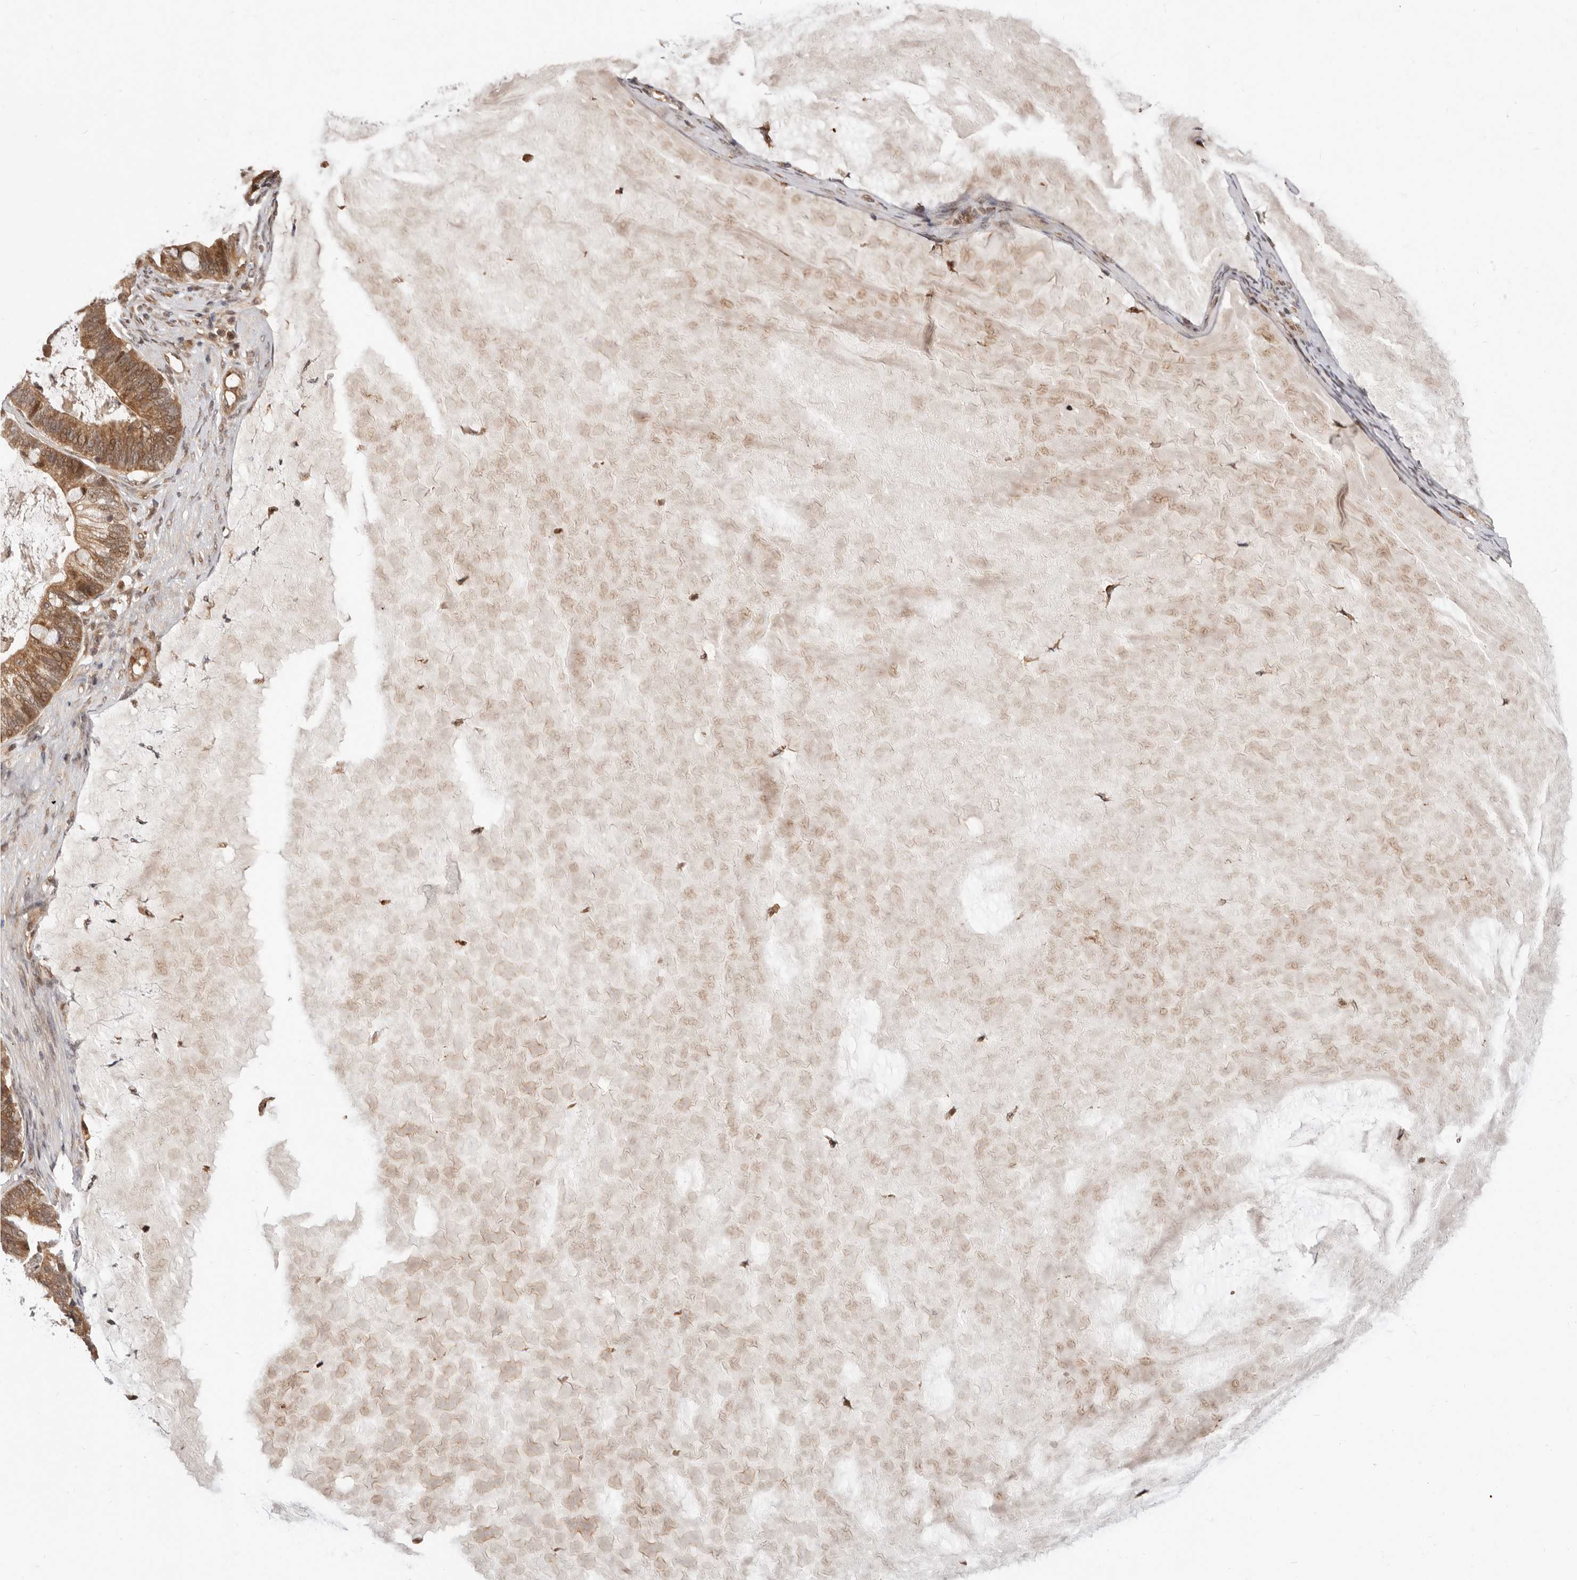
{"staining": {"intensity": "moderate", "quantity": ">75%", "location": "cytoplasmic/membranous"}, "tissue": "ovarian cancer", "cell_type": "Tumor cells", "image_type": "cancer", "snomed": [{"axis": "morphology", "description": "Cystadenocarcinoma, mucinous, NOS"}, {"axis": "topography", "description": "Ovary"}], "caption": "Ovarian cancer (mucinous cystadenocarcinoma) stained for a protein (brown) demonstrates moderate cytoplasmic/membranous positive positivity in about >75% of tumor cells.", "gene": "NCOA3", "patient": {"sex": "female", "age": 61}}